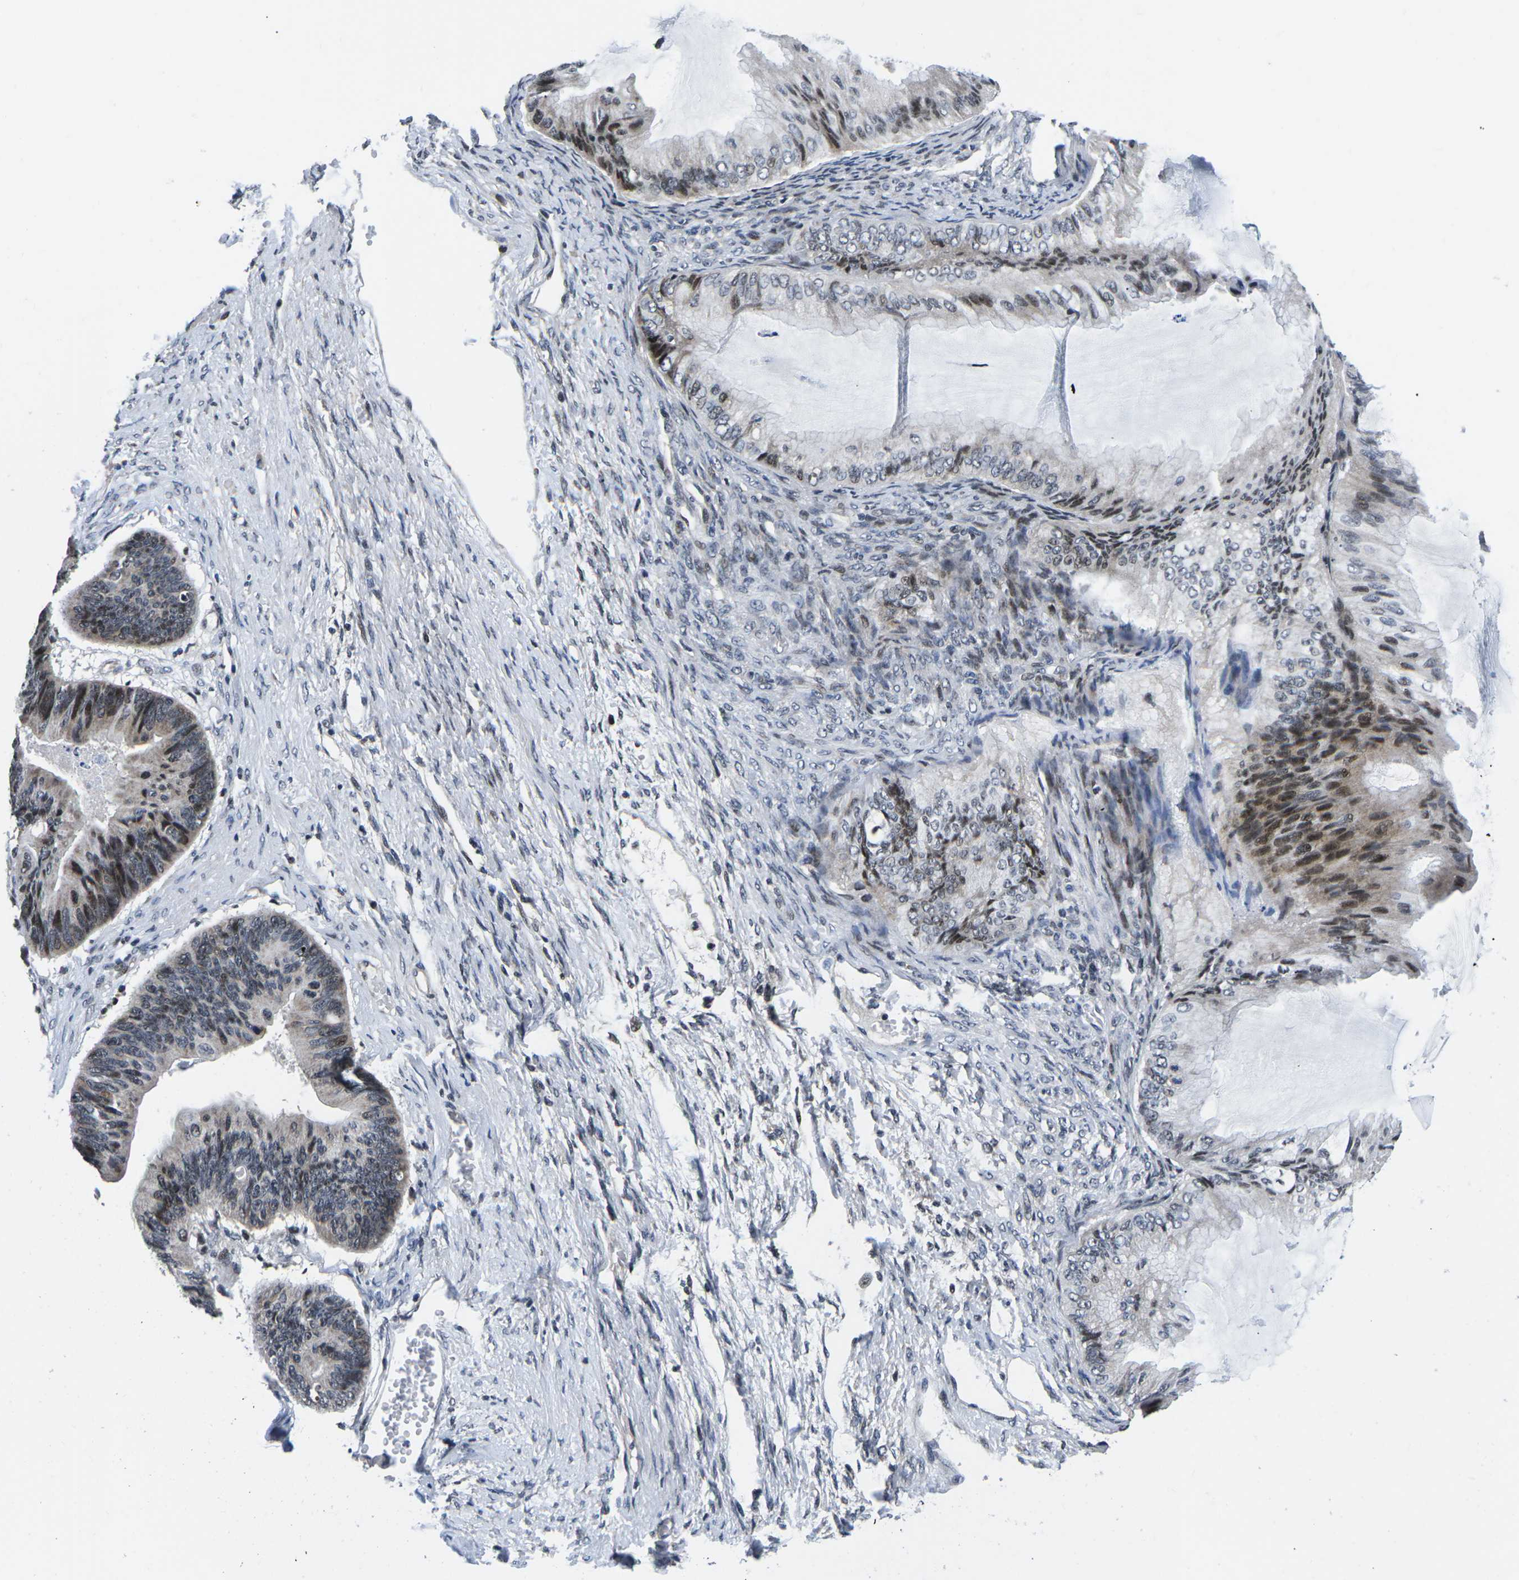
{"staining": {"intensity": "strong", "quantity": "<25%", "location": "nuclear"}, "tissue": "ovarian cancer", "cell_type": "Tumor cells", "image_type": "cancer", "snomed": [{"axis": "morphology", "description": "Cystadenocarcinoma, mucinous, NOS"}, {"axis": "topography", "description": "Ovary"}], "caption": "Ovarian cancer (mucinous cystadenocarcinoma) stained with a brown dye exhibits strong nuclear positive staining in about <25% of tumor cells.", "gene": "CDC73", "patient": {"sex": "female", "age": 61}}